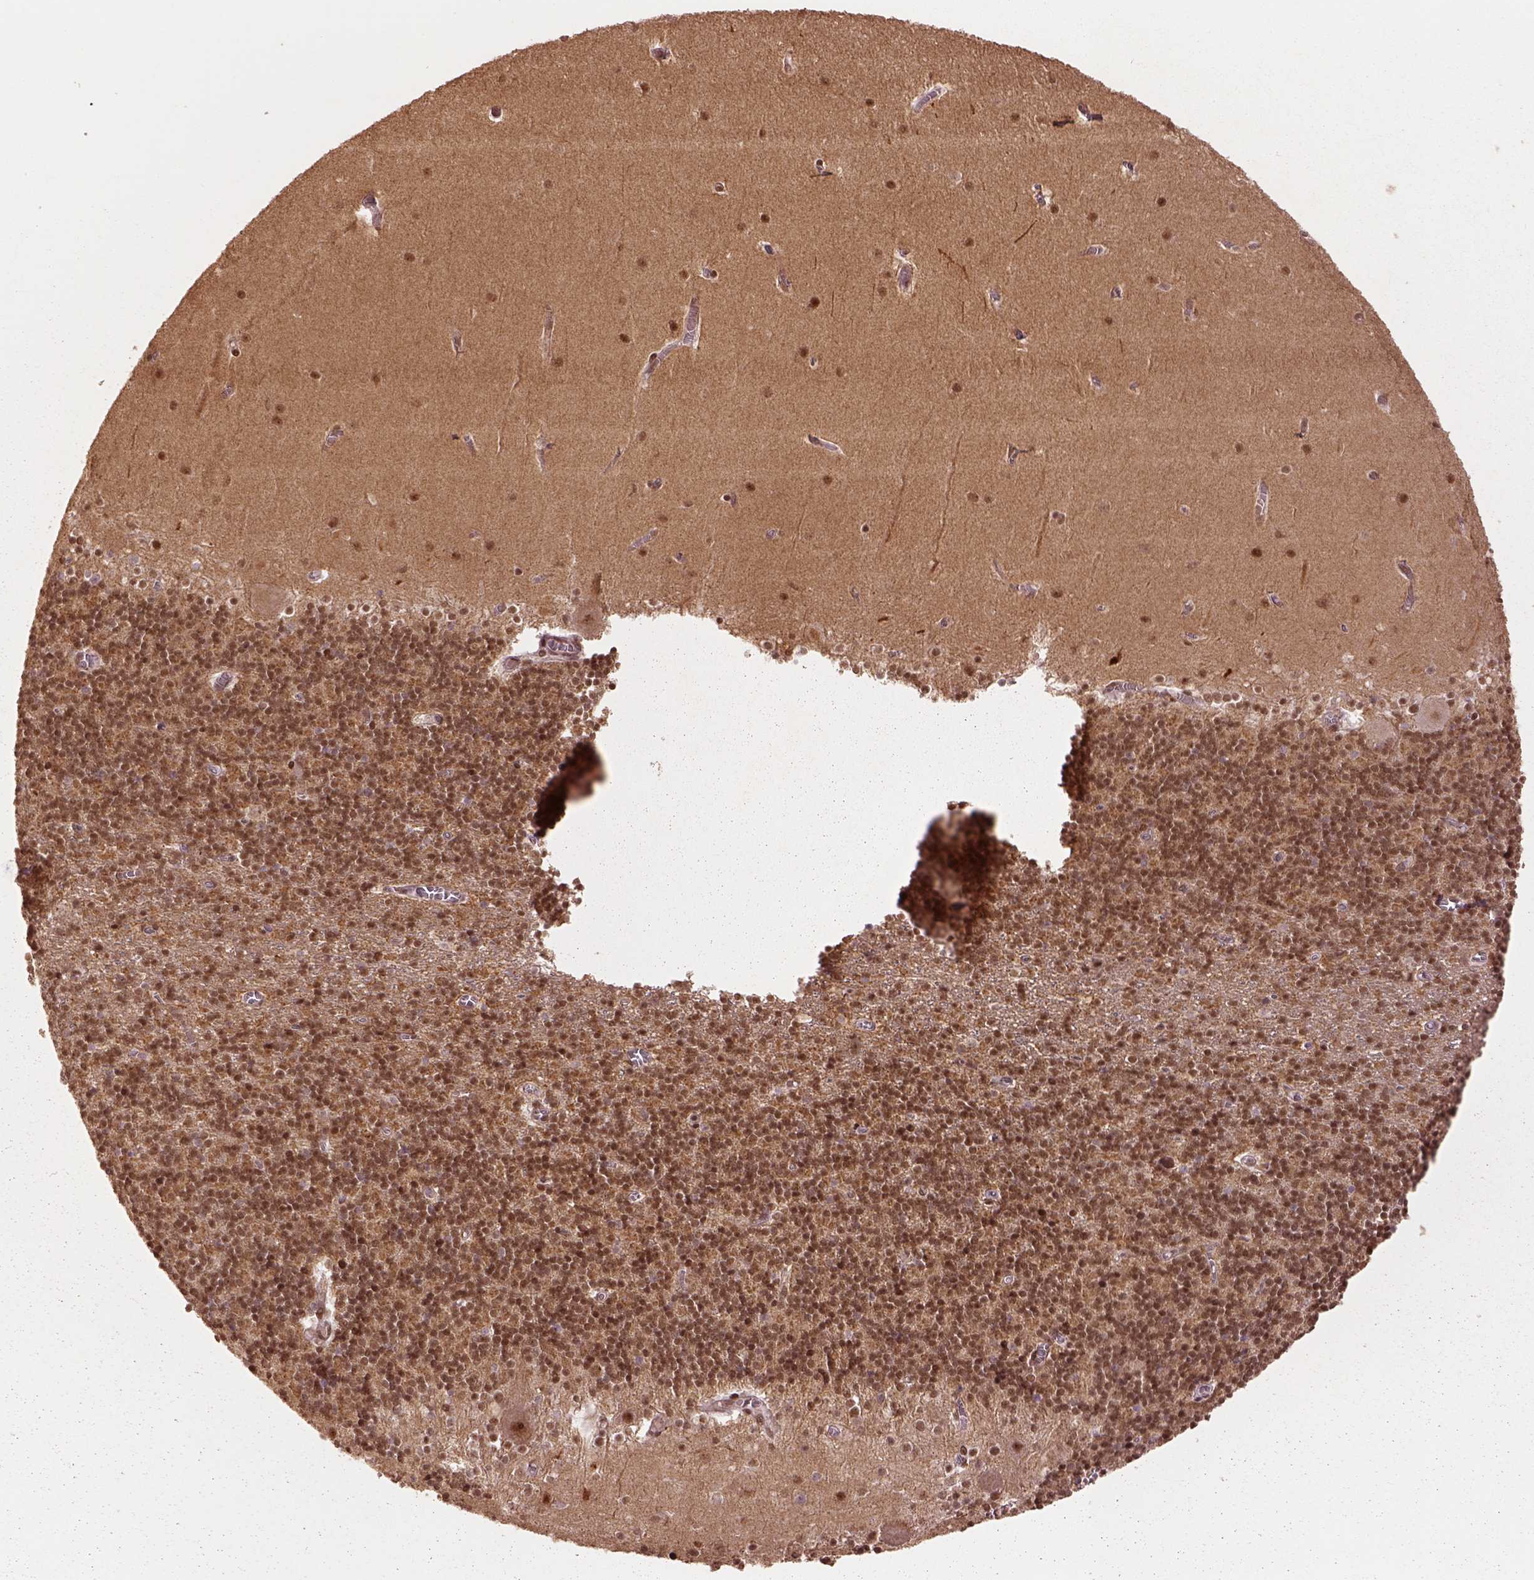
{"staining": {"intensity": "moderate", "quantity": ">75%", "location": "nuclear"}, "tissue": "cerebellum", "cell_type": "Cells in granular layer", "image_type": "normal", "snomed": [{"axis": "morphology", "description": "Normal tissue, NOS"}, {"axis": "topography", "description": "Cerebellum"}], "caption": "The photomicrograph demonstrates immunohistochemical staining of unremarkable cerebellum. There is moderate nuclear staining is identified in about >75% of cells in granular layer. (Stains: DAB in brown, nuclei in blue, Microscopy: brightfield microscopy at high magnification).", "gene": "BRD9", "patient": {"sex": "male", "age": 70}}